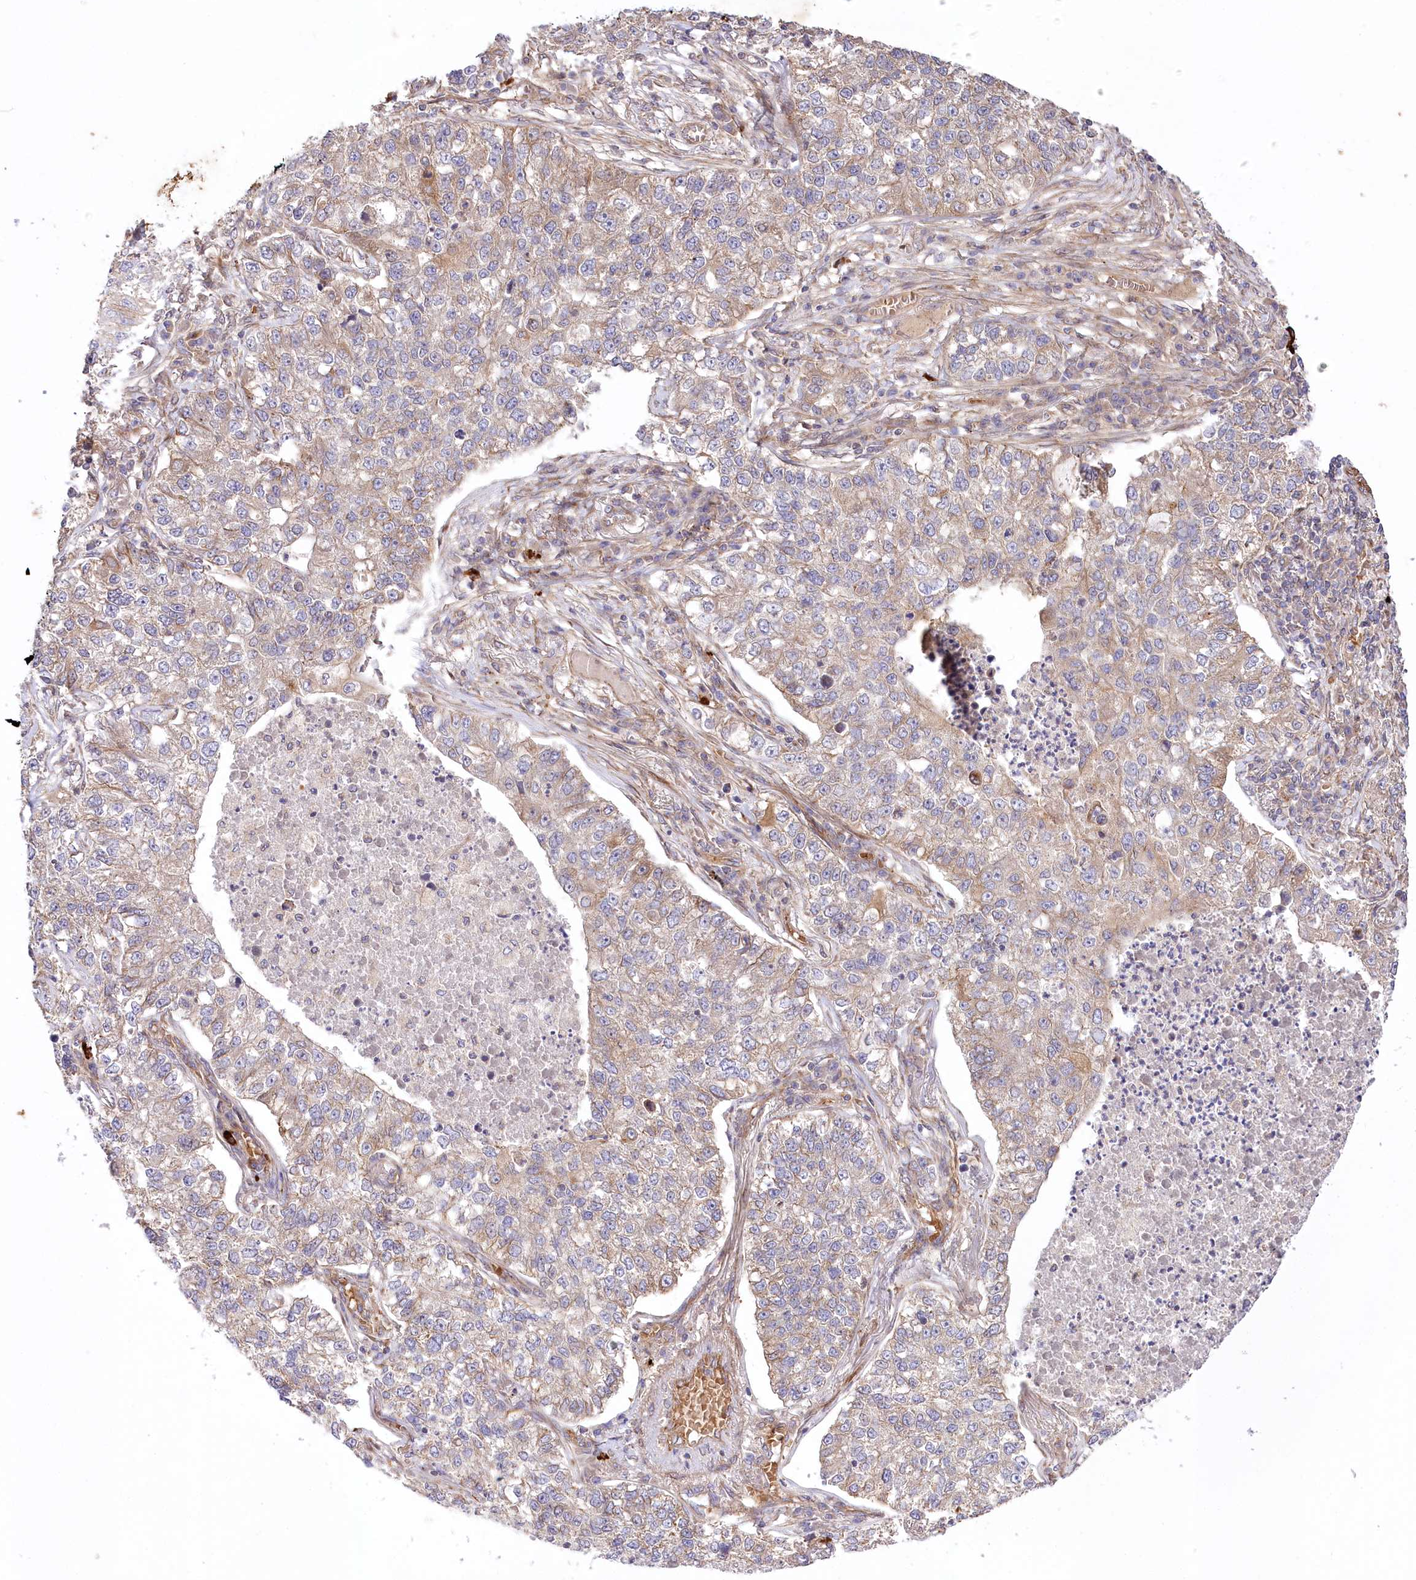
{"staining": {"intensity": "weak", "quantity": ">75%", "location": "cytoplasmic/membranous"}, "tissue": "lung cancer", "cell_type": "Tumor cells", "image_type": "cancer", "snomed": [{"axis": "morphology", "description": "Adenocarcinoma, NOS"}, {"axis": "topography", "description": "Lung"}], "caption": "About >75% of tumor cells in human lung cancer (adenocarcinoma) demonstrate weak cytoplasmic/membranous protein positivity as visualized by brown immunohistochemical staining.", "gene": "TRUB1", "patient": {"sex": "male", "age": 49}}